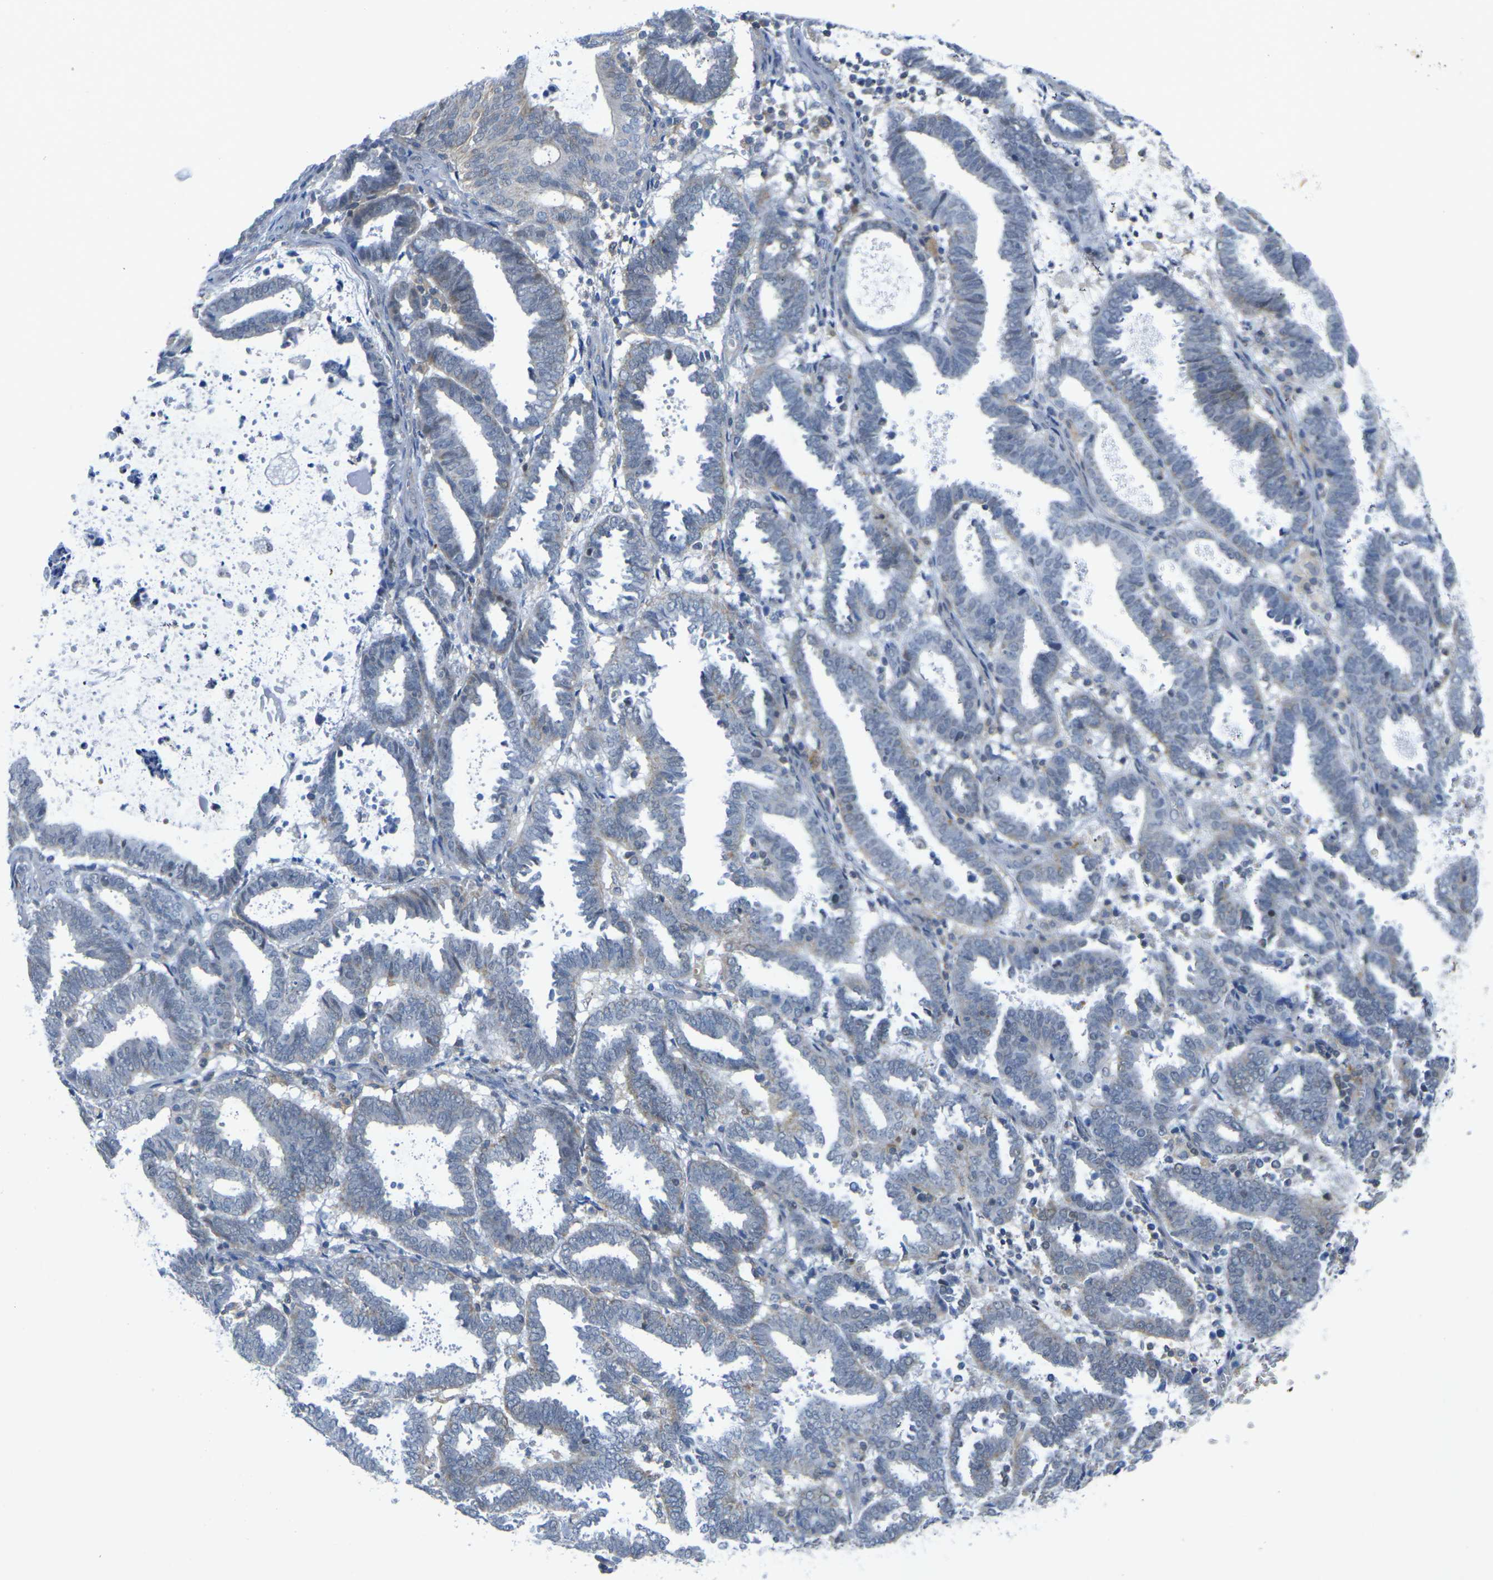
{"staining": {"intensity": "weak", "quantity": "<25%", "location": "cytoplasmic/membranous"}, "tissue": "endometrial cancer", "cell_type": "Tumor cells", "image_type": "cancer", "snomed": [{"axis": "morphology", "description": "Adenocarcinoma, NOS"}, {"axis": "topography", "description": "Uterus"}], "caption": "There is no significant expression in tumor cells of adenocarcinoma (endometrial). (Brightfield microscopy of DAB (3,3'-diaminobenzidine) IHC at high magnification).", "gene": "OTOF", "patient": {"sex": "female", "age": 83}}